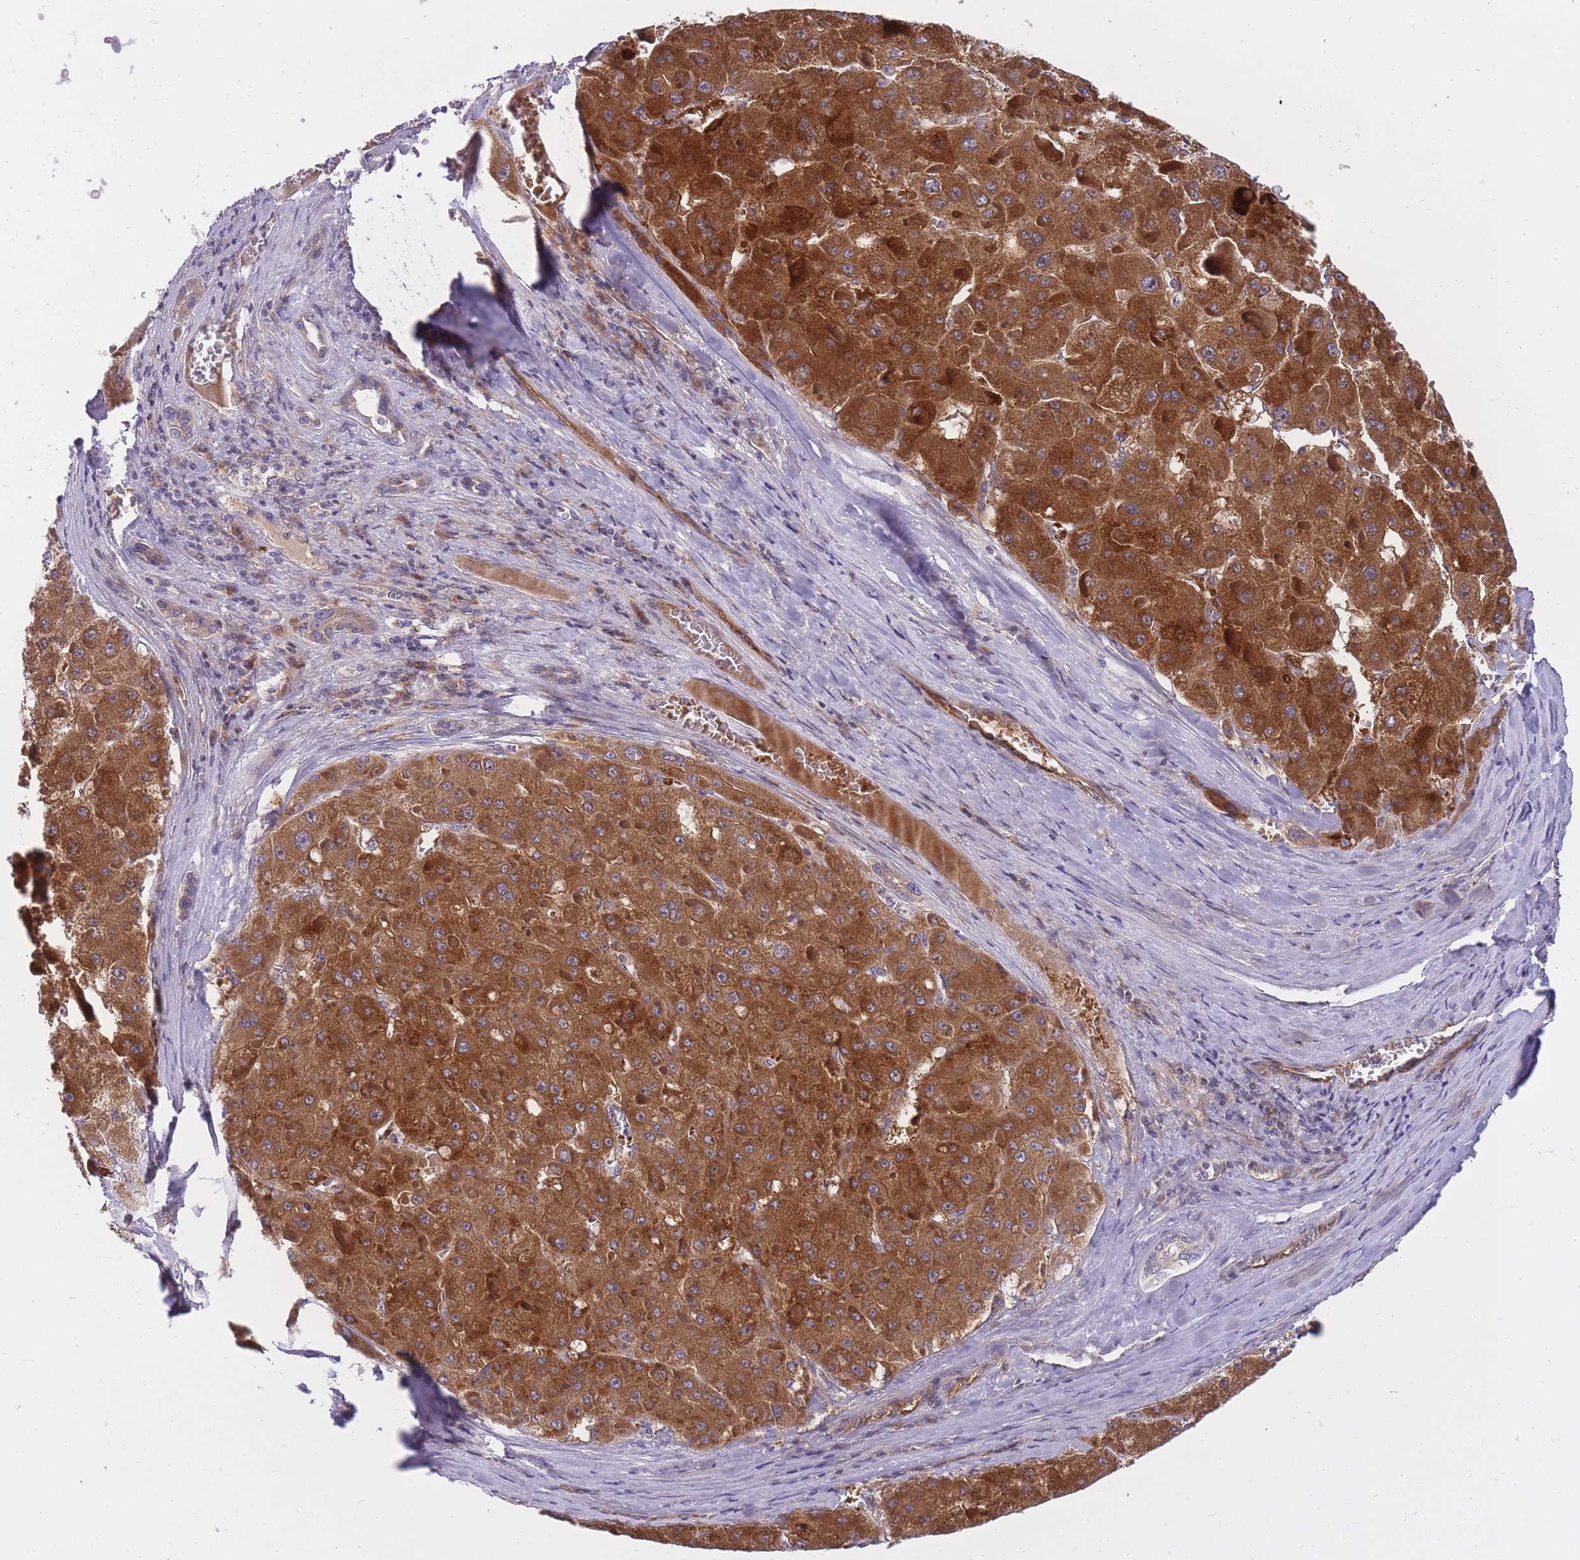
{"staining": {"intensity": "strong", "quantity": ">75%", "location": "cytoplasmic/membranous"}, "tissue": "liver cancer", "cell_type": "Tumor cells", "image_type": "cancer", "snomed": [{"axis": "morphology", "description": "Carcinoma, Hepatocellular, NOS"}, {"axis": "topography", "description": "Liver"}], "caption": "The immunohistochemical stain highlights strong cytoplasmic/membranous positivity in tumor cells of hepatocellular carcinoma (liver) tissue.", "gene": "CRYGN", "patient": {"sex": "female", "age": 73}}